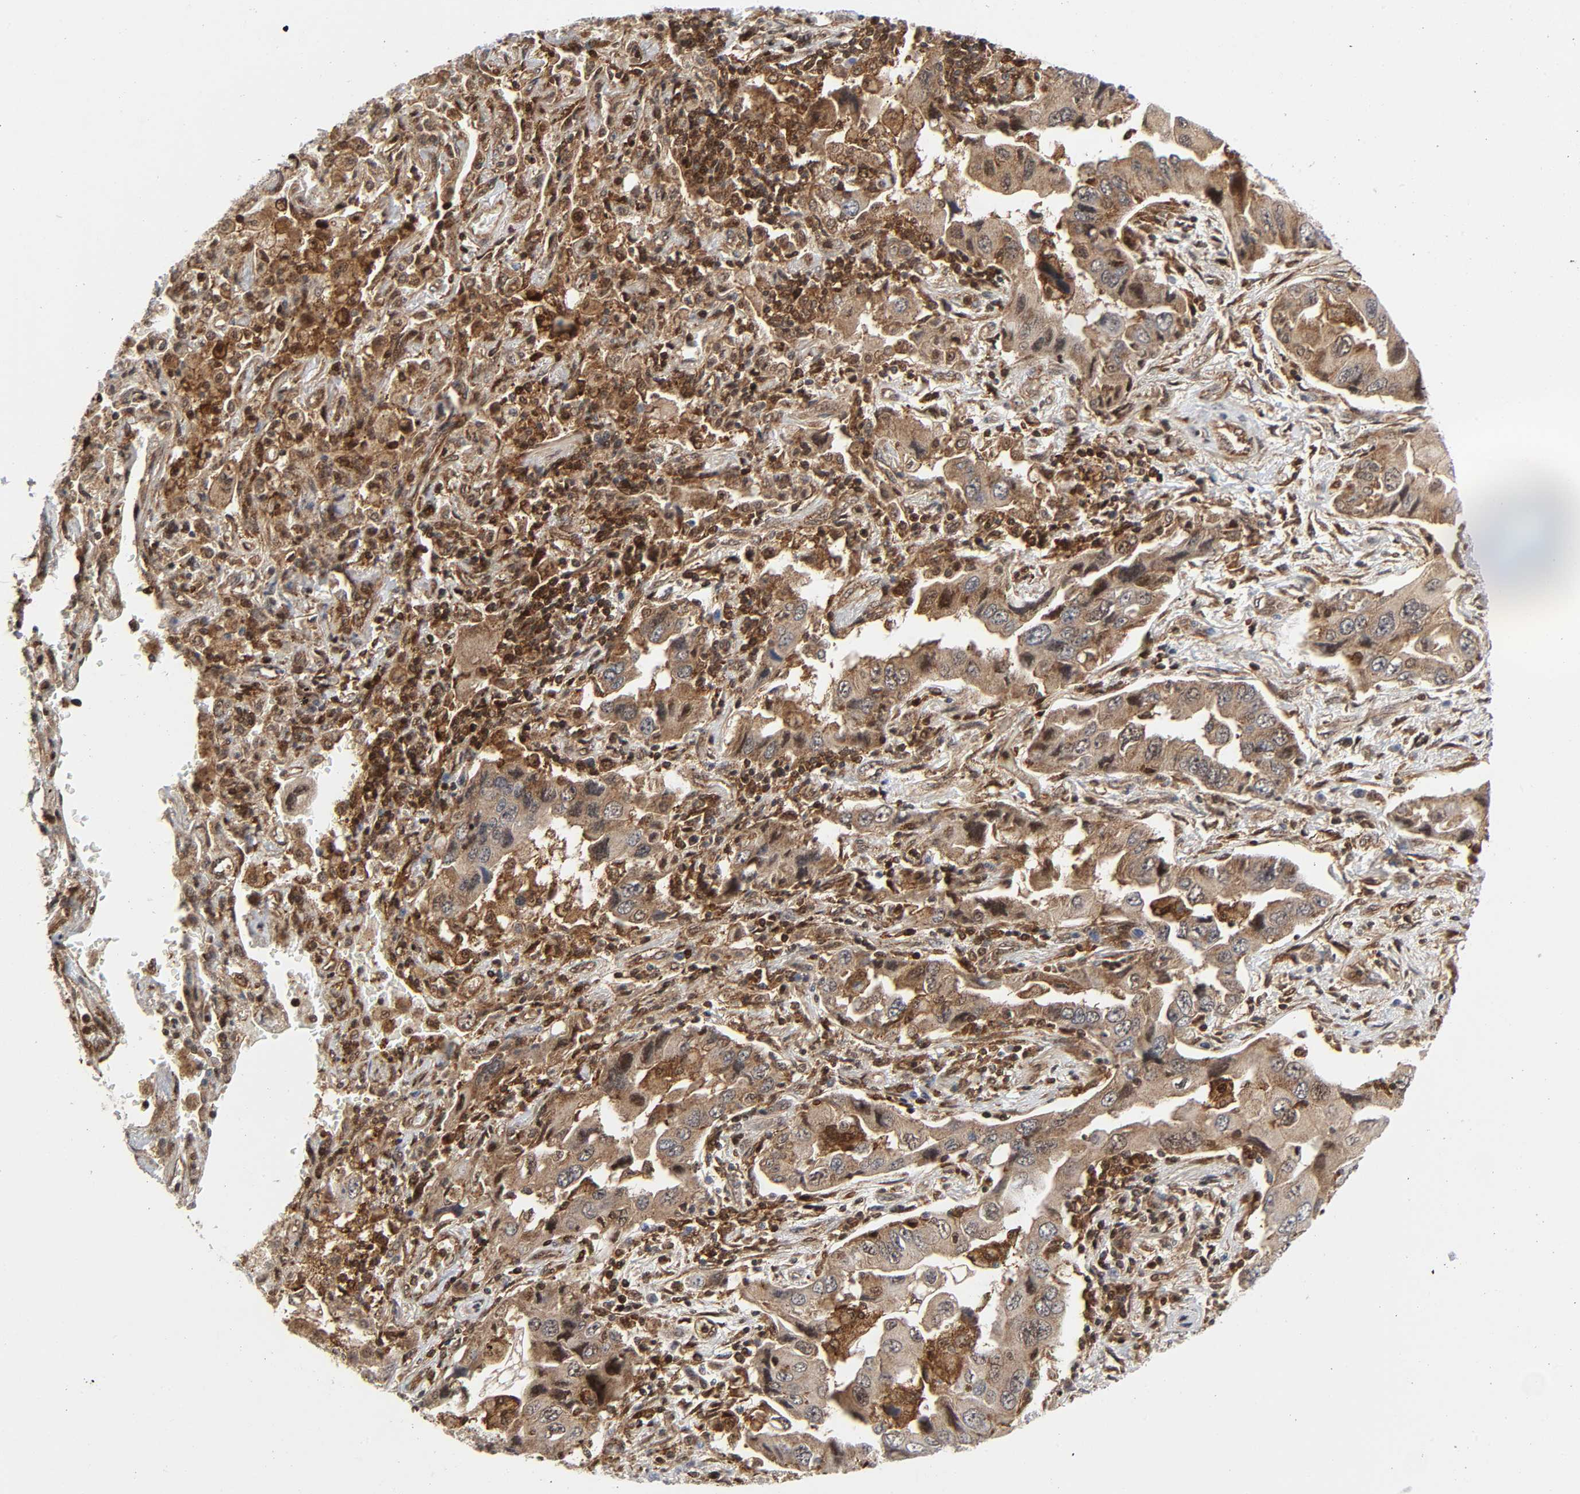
{"staining": {"intensity": "moderate", "quantity": ">75%", "location": "cytoplasmic/membranous"}, "tissue": "lung cancer", "cell_type": "Tumor cells", "image_type": "cancer", "snomed": [{"axis": "morphology", "description": "Adenocarcinoma, NOS"}, {"axis": "topography", "description": "Lung"}], "caption": "Human adenocarcinoma (lung) stained for a protein (brown) displays moderate cytoplasmic/membranous positive positivity in approximately >75% of tumor cells.", "gene": "MAPK1", "patient": {"sex": "female", "age": 65}}